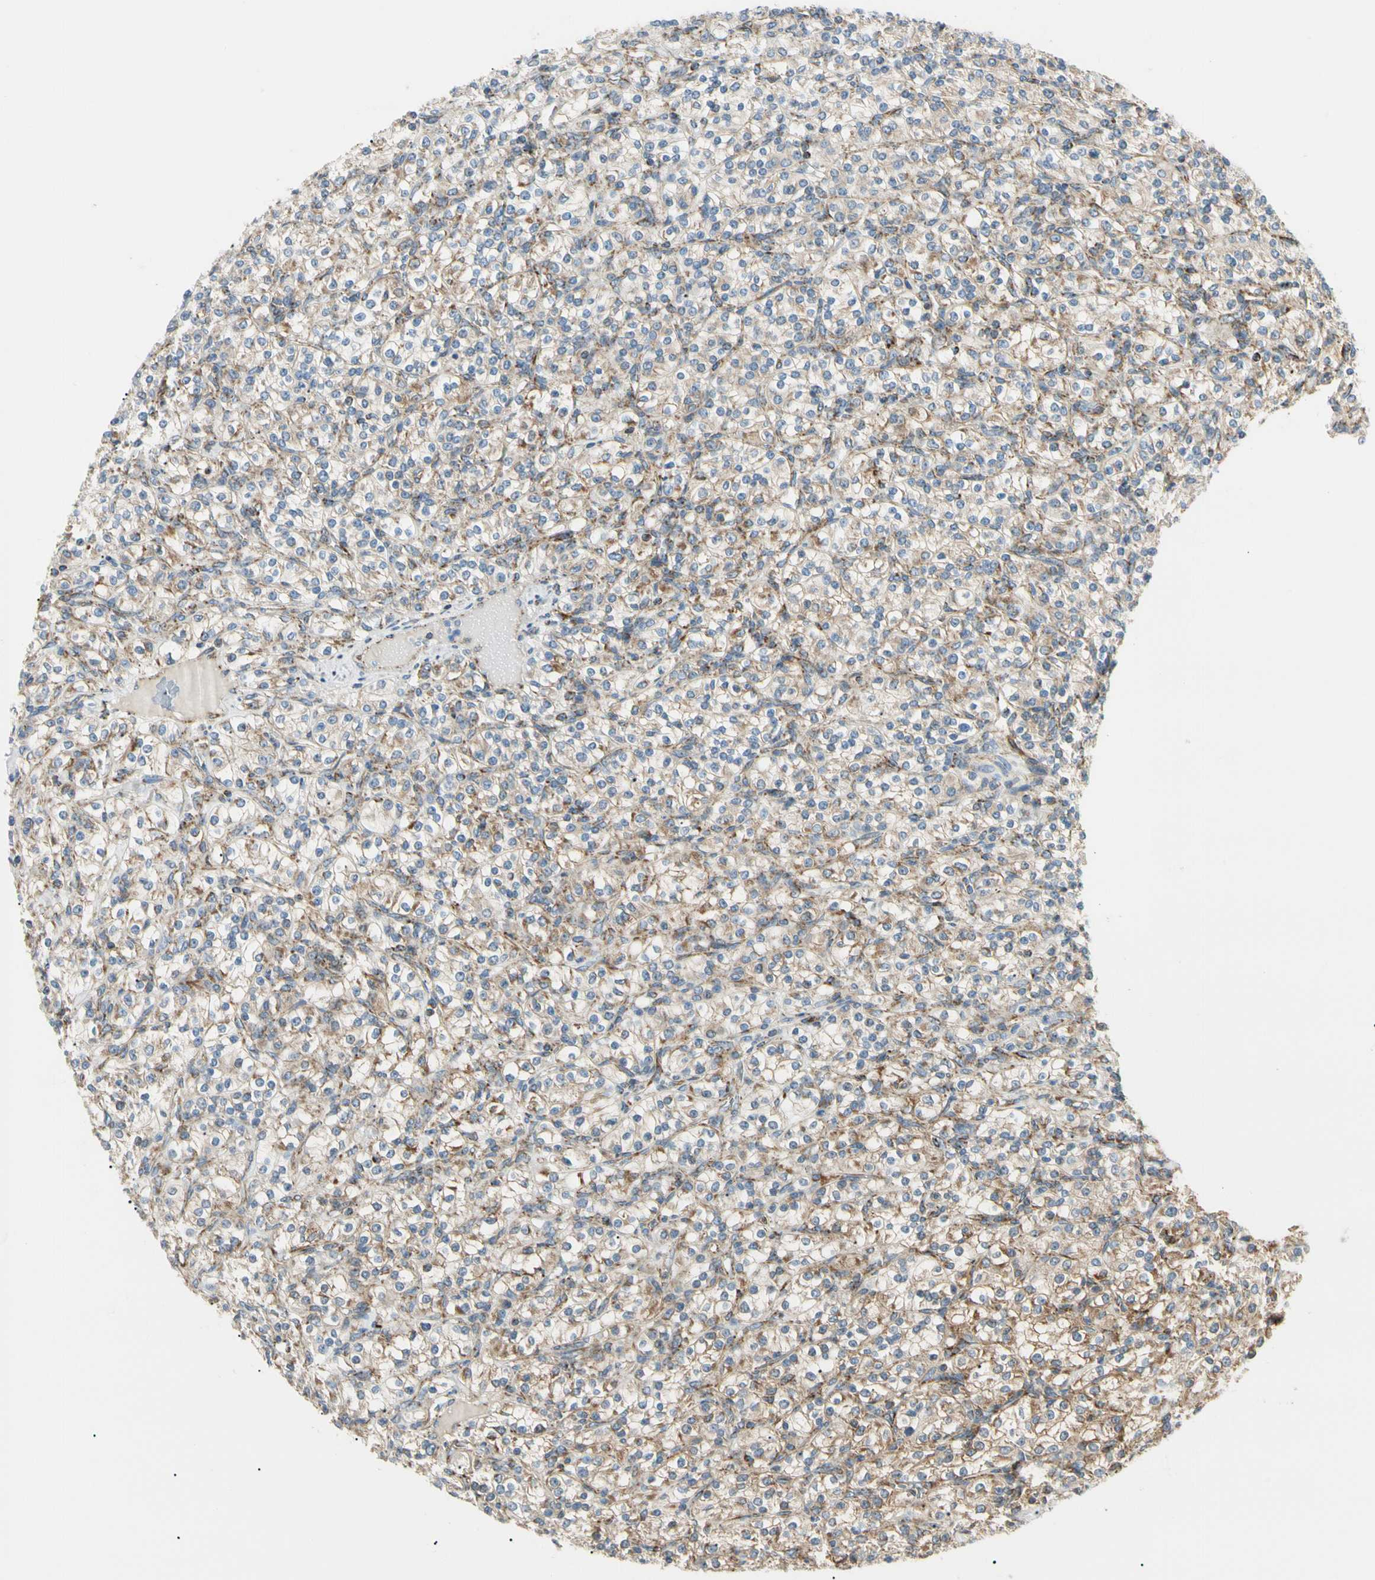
{"staining": {"intensity": "moderate", "quantity": "<25%", "location": "cytoplasmic/membranous"}, "tissue": "renal cancer", "cell_type": "Tumor cells", "image_type": "cancer", "snomed": [{"axis": "morphology", "description": "Adenocarcinoma, NOS"}, {"axis": "topography", "description": "Kidney"}], "caption": "An IHC micrograph of tumor tissue is shown. Protein staining in brown labels moderate cytoplasmic/membranous positivity in renal cancer (adenocarcinoma) within tumor cells.", "gene": "TBC1D10A", "patient": {"sex": "male", "age": 77}}